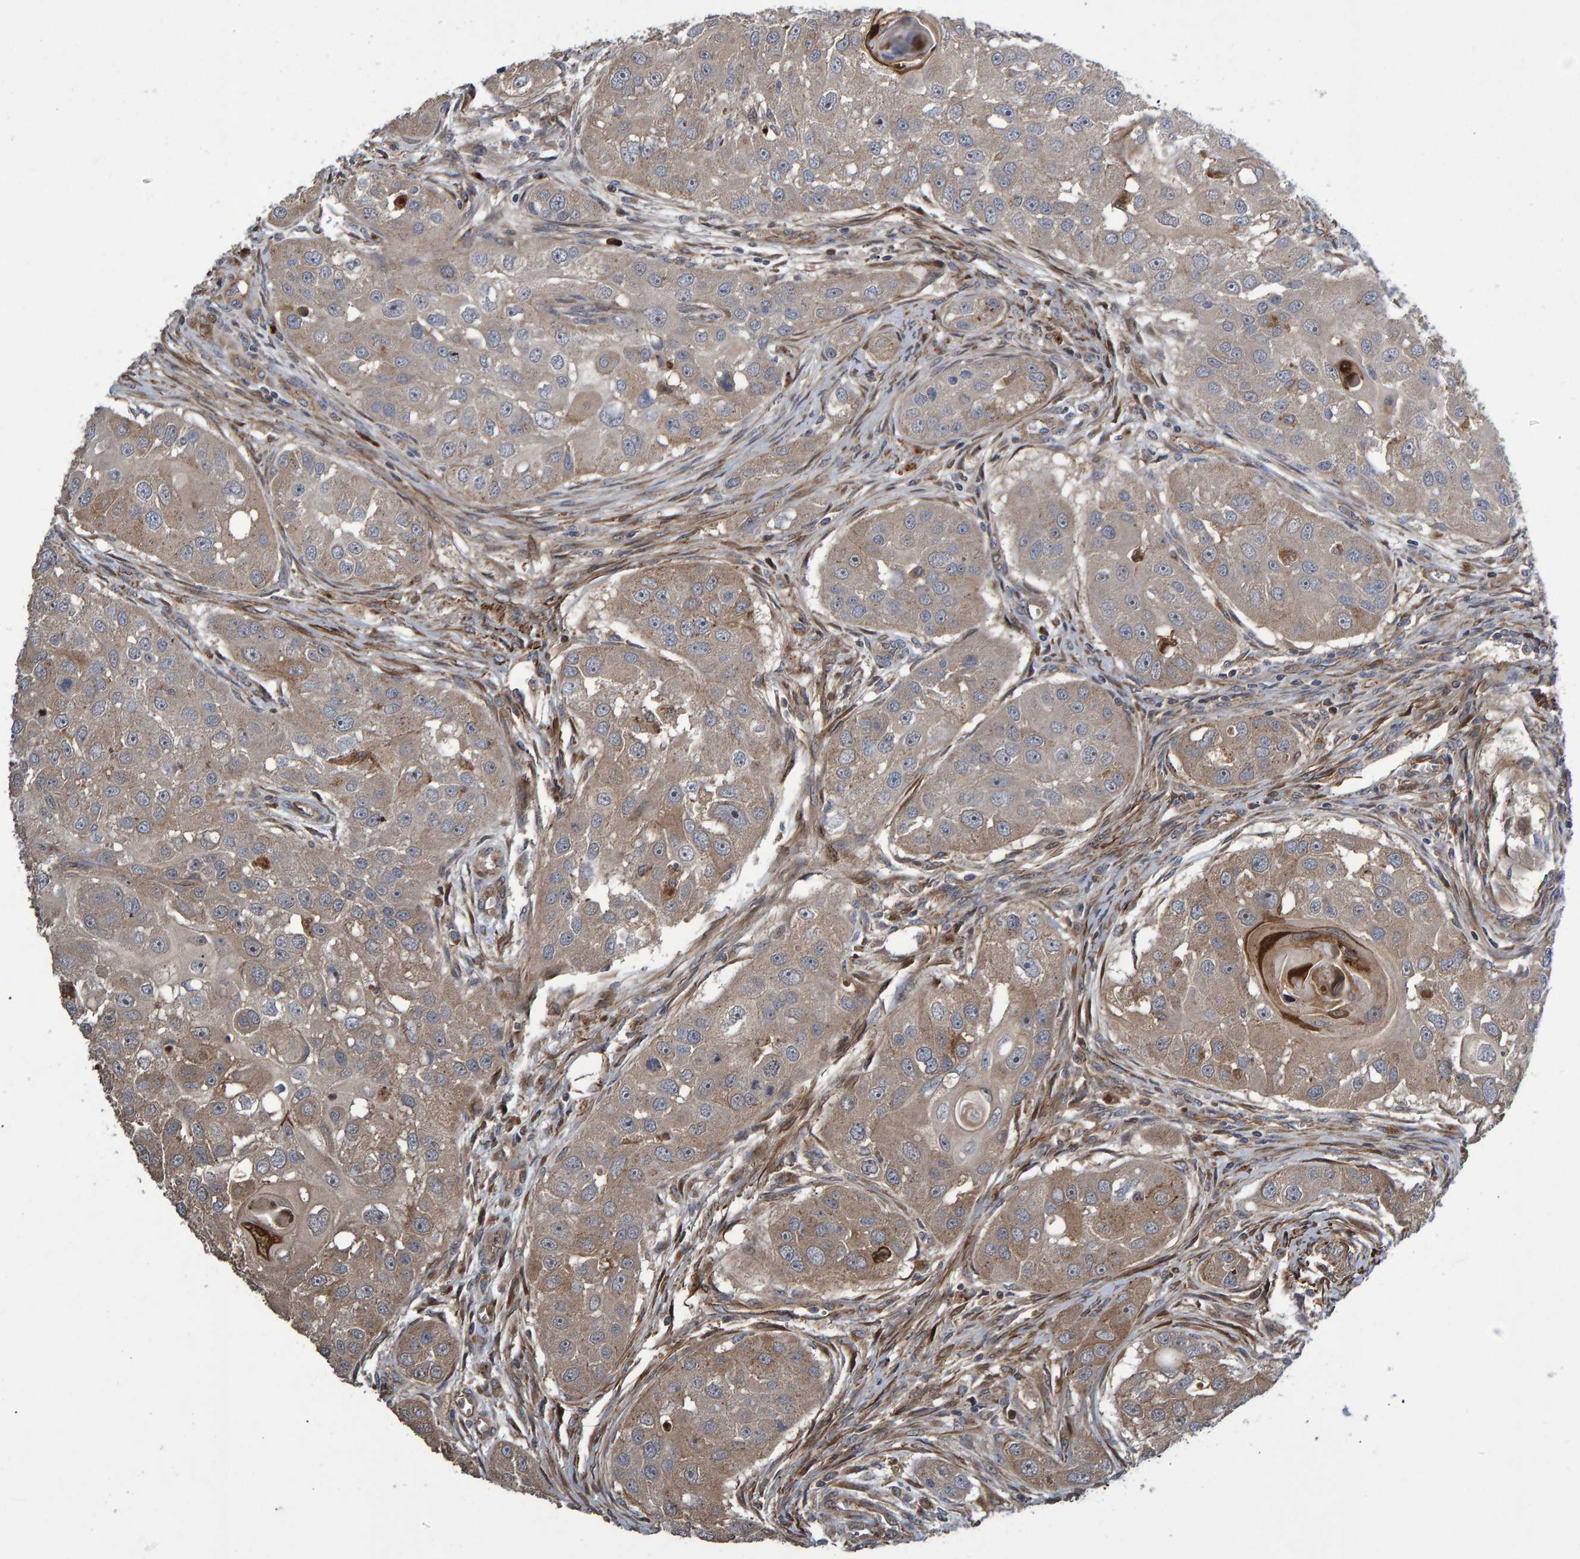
{"staining": {"intensity": "moderate", "quantity": ">75%", "location": "cytoplasmic/membranous"}, "tissue": "head and neck cancer", "cell_type": "Tumor cells", "image_type": "cancer", "snomed": [{"axis": "morphology", "description": "Normal tissue, NOS"}, {"axis": "morphology", "description": "Squamous cell carcinoma, NOS"}, {"axis": "topography", "description": "Skeletal muscle"}, {"axis": "topography", "description": "Head-Neck"}], "caption": "A high-resolution image shows IHC staining of head and neck cancer (squamous cell carcinoma), which displays moderate cytoplasmic/membranous expression in about >75% of tumor cells.", "gene": "SLIT2", "patient": {"sex": "male", "age": 51}}